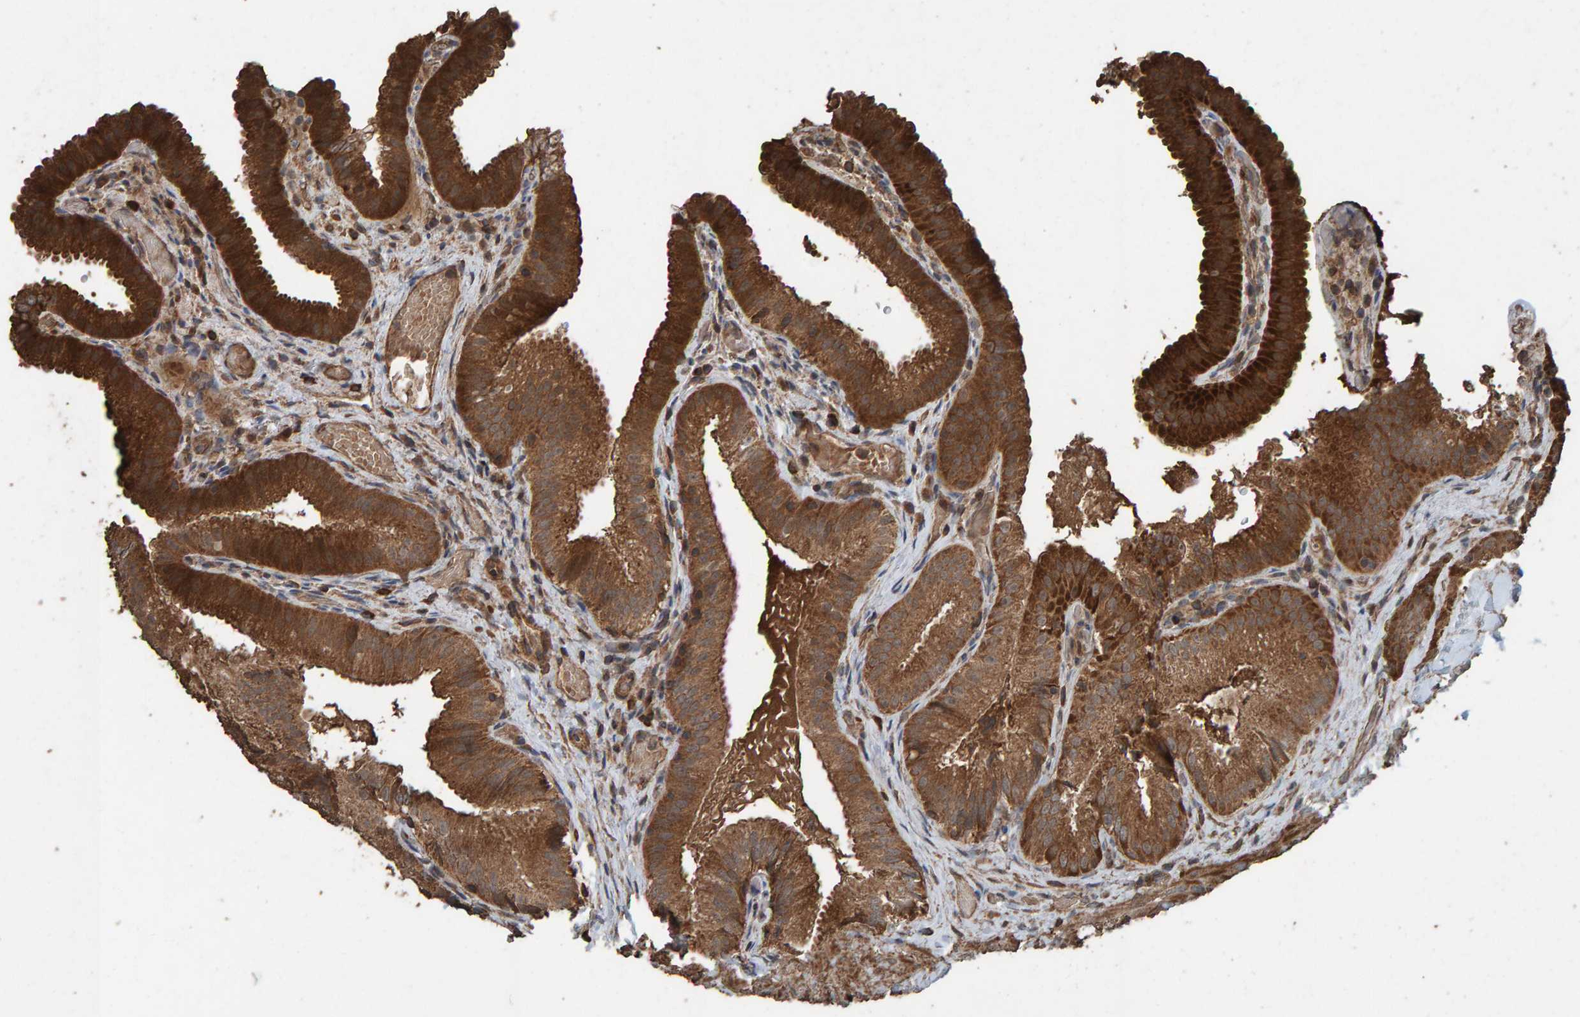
{"staining": {"intensity": "strong", "quantity": ">75%", "location": "cytoplasmic/membranous"}, "tissue": "gallbladder", "cell_type": "Glandular cells", "image_type": "normal", "snomed": [{"axis": "morphology", "description": "Normal tissue, NOS"}, {"axis": "topography", "description": "Gallbladder"}], "caption": "The immunohistochemical stain highlights strong cytoplasmic/membranous positivity in glandular cells of normal gallbladder. (DAB IHC, brown staining for protein, blue staining for nuclei).", "gene": "DUS1L", "patient": {"sex": "female", "age": 30}}